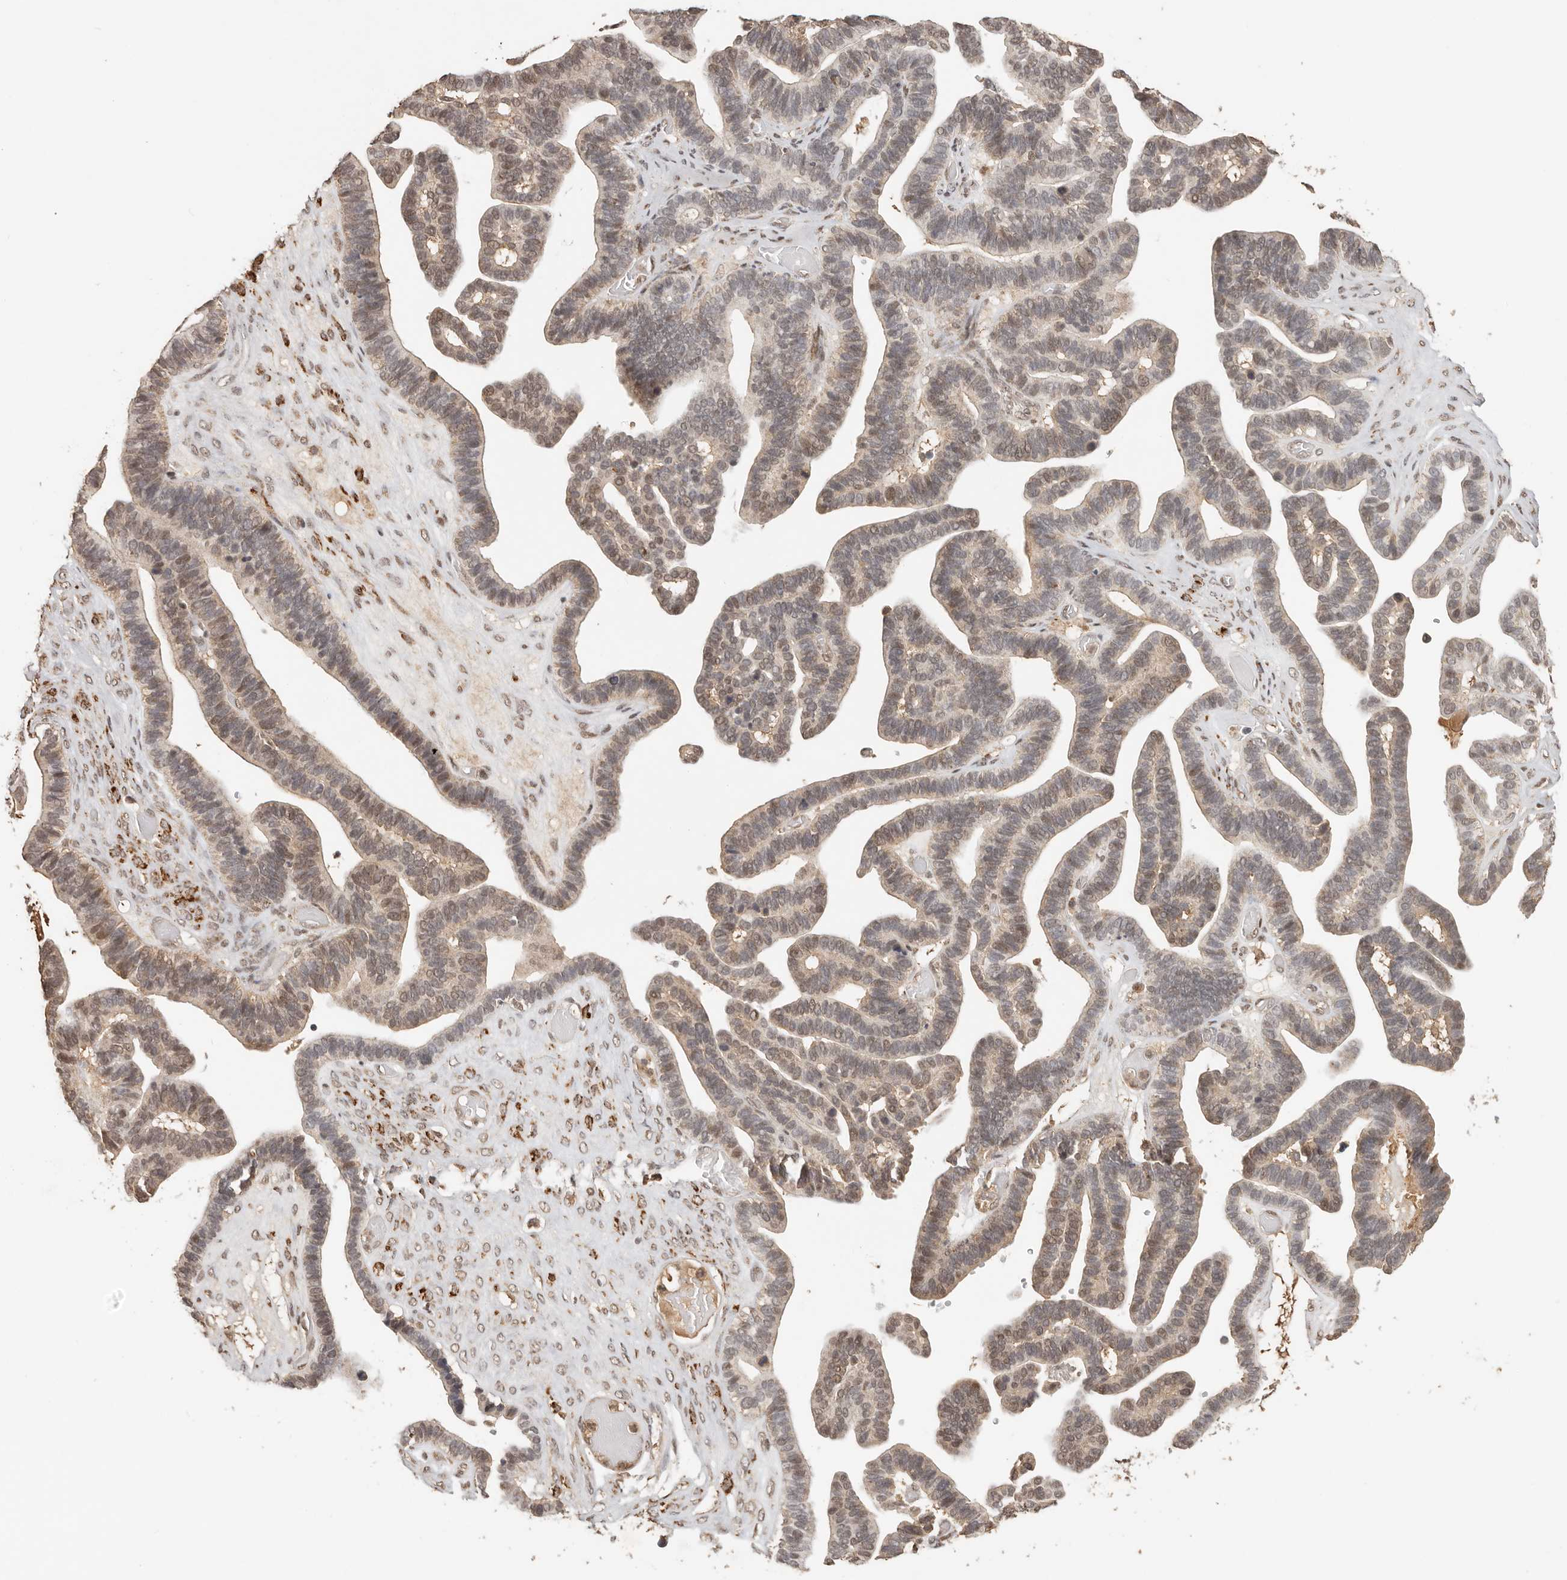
{"staining": {"intensity": "moderate", "quantity": "<25%", "location": "cytoplasmic/membranous,nuclear"}, "tissue": "ovarian cancer", "cell_type": "Tumor cells", "image_type": "cancer", "snomed": [{"axis": "morphology", "description": "Cystadenocarcinoma, serous, NOS"}, {"axis": "topography", "description": "Ovary"}], "caption": "The image displays a brown stain indicating the presence of a protein in the cytoplasmic/membranous and nuclear of tumor cells in ovarian cancer. (IHC, brightfield microscopy, high magnification).", "gene": "SEC14L1", "patient": {"sex": "female", "age": 56}}